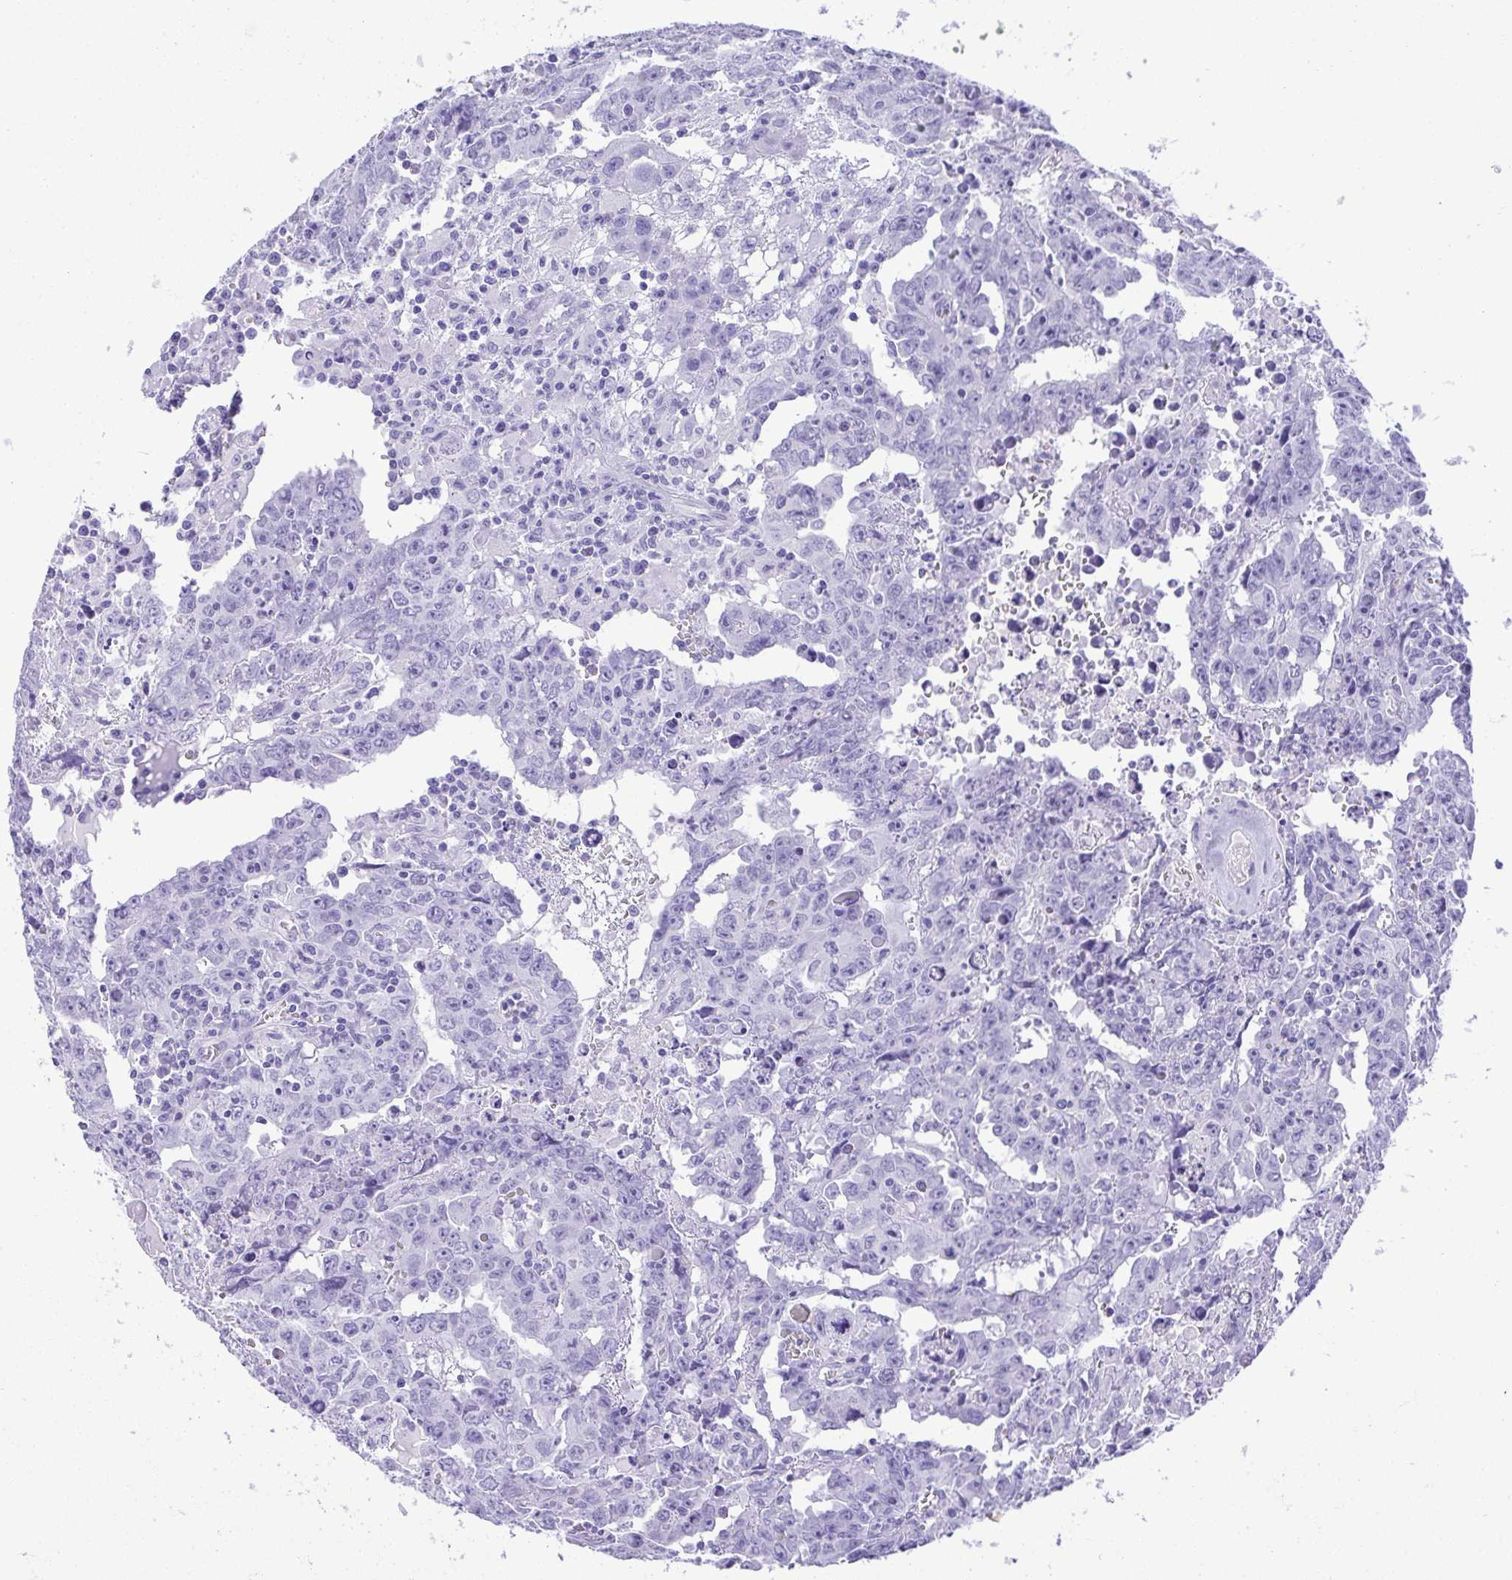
{"staining": {"intensity": "negative", "quantity": "none", "location": "none"}, "tissue": "testis cancer", "cell_type": "Tumor cells", "image_type": "cancer", "snomed": [{"axis": "morphology", "description": "Carcinoma, Embryonal, NOS"}, {"axis": "topography", "description": "Testis"}], "caption": "Testis cancer (embryonal carcinoma) stained for a protein using immunohistochemistry (IHC) shows no expression tumor cells.", "gene": "CDSN", "patient": {"sex": "male", "age": 22}}